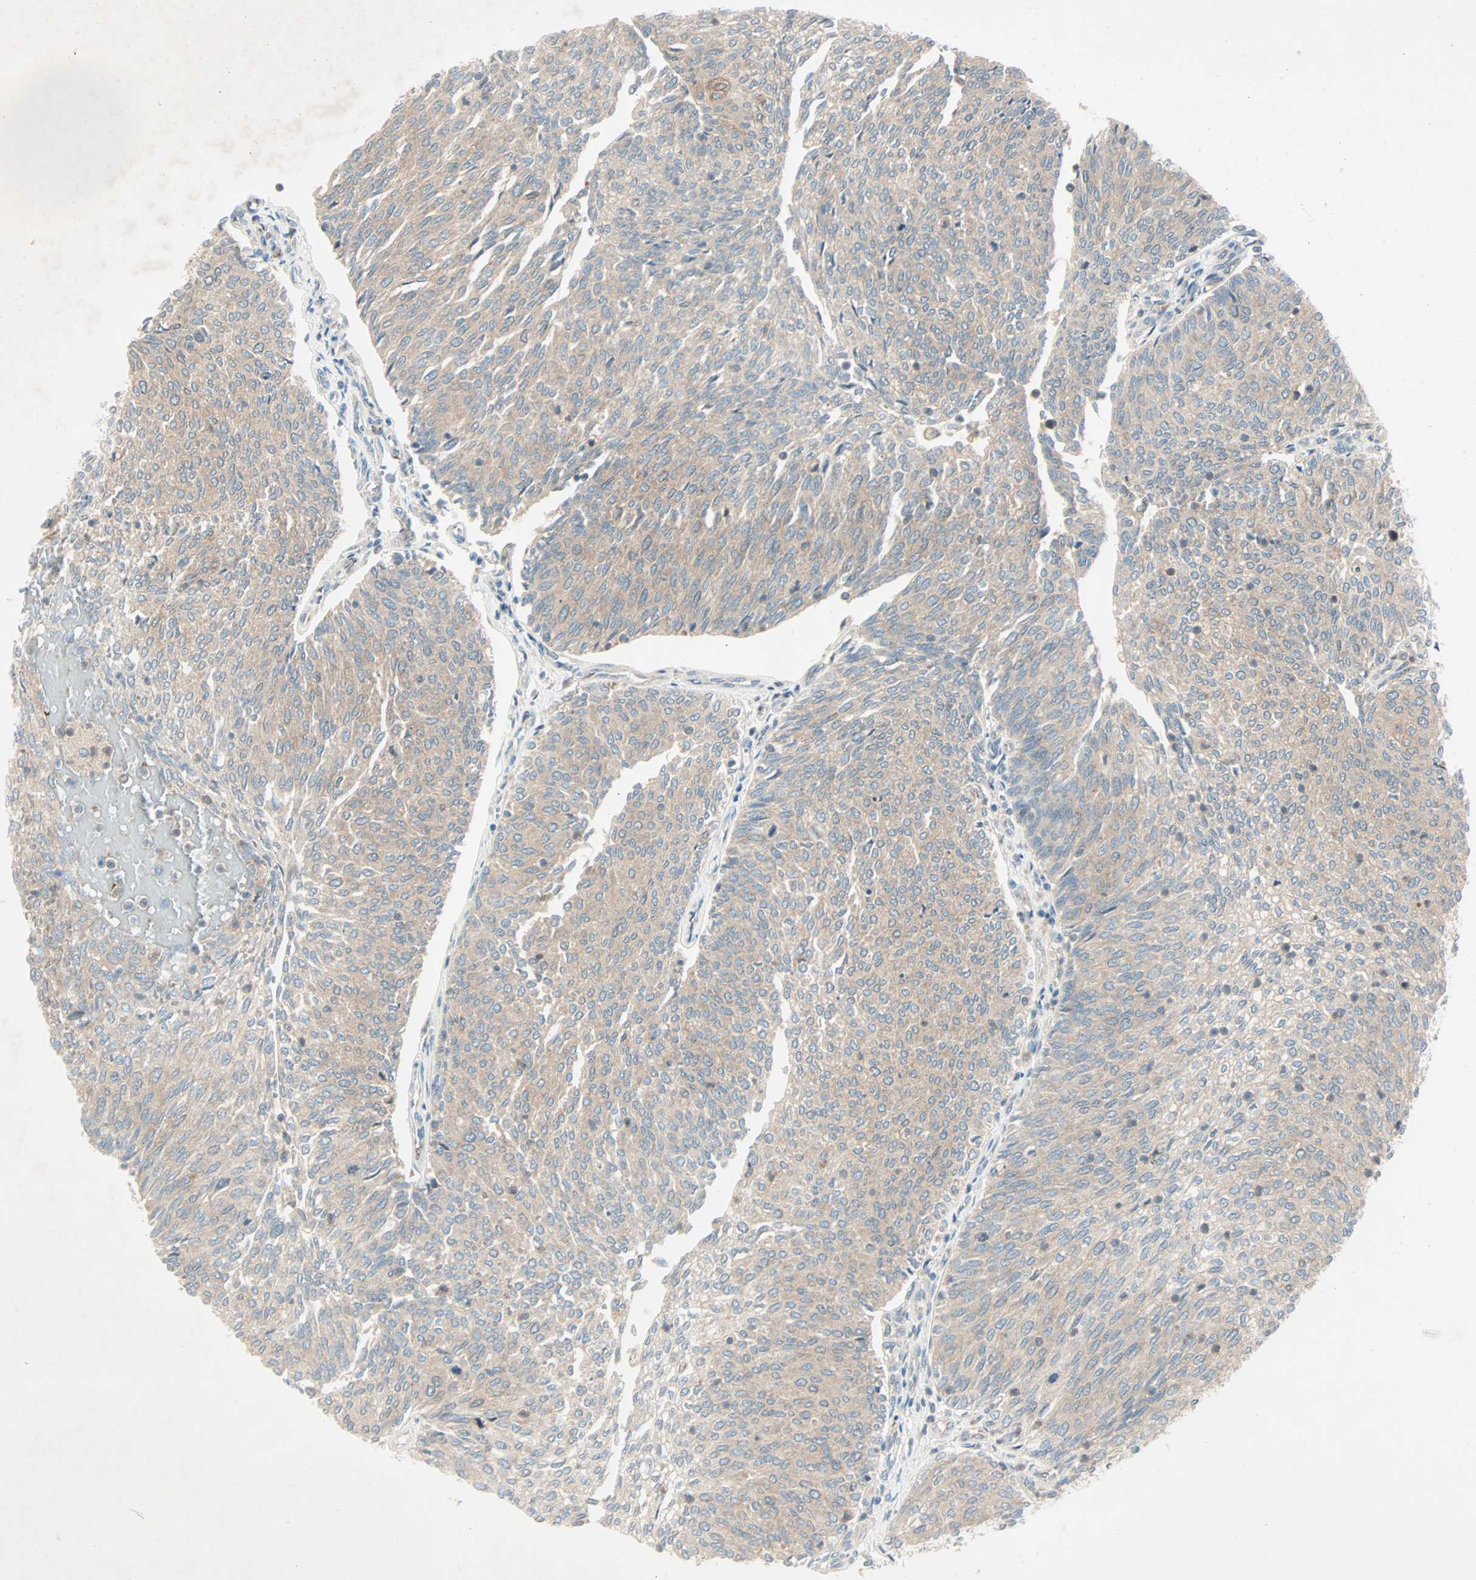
{"staining": {"intensity": "weak", "quantity": ">75%", "location": "cytoplasmic/membranous"}, "tissue": "urothelial cancer", "cell_type": "Tumor cells", "image_type": "cancer", "snomed": [{"axis": "morphology", "description": "Urothelial carcinoma, Low grade"}, {"axis": "topography", "description": "Urinary bladder"}], "caption": "There is low levels of weak cytoplasmic/membranous positivity in tumor cells of urothelial cancer, as demonstrated by immunohistochemical staining (brown color).", "gene": "SMIM8", "patient": {"sex": "female", "age": 79}}